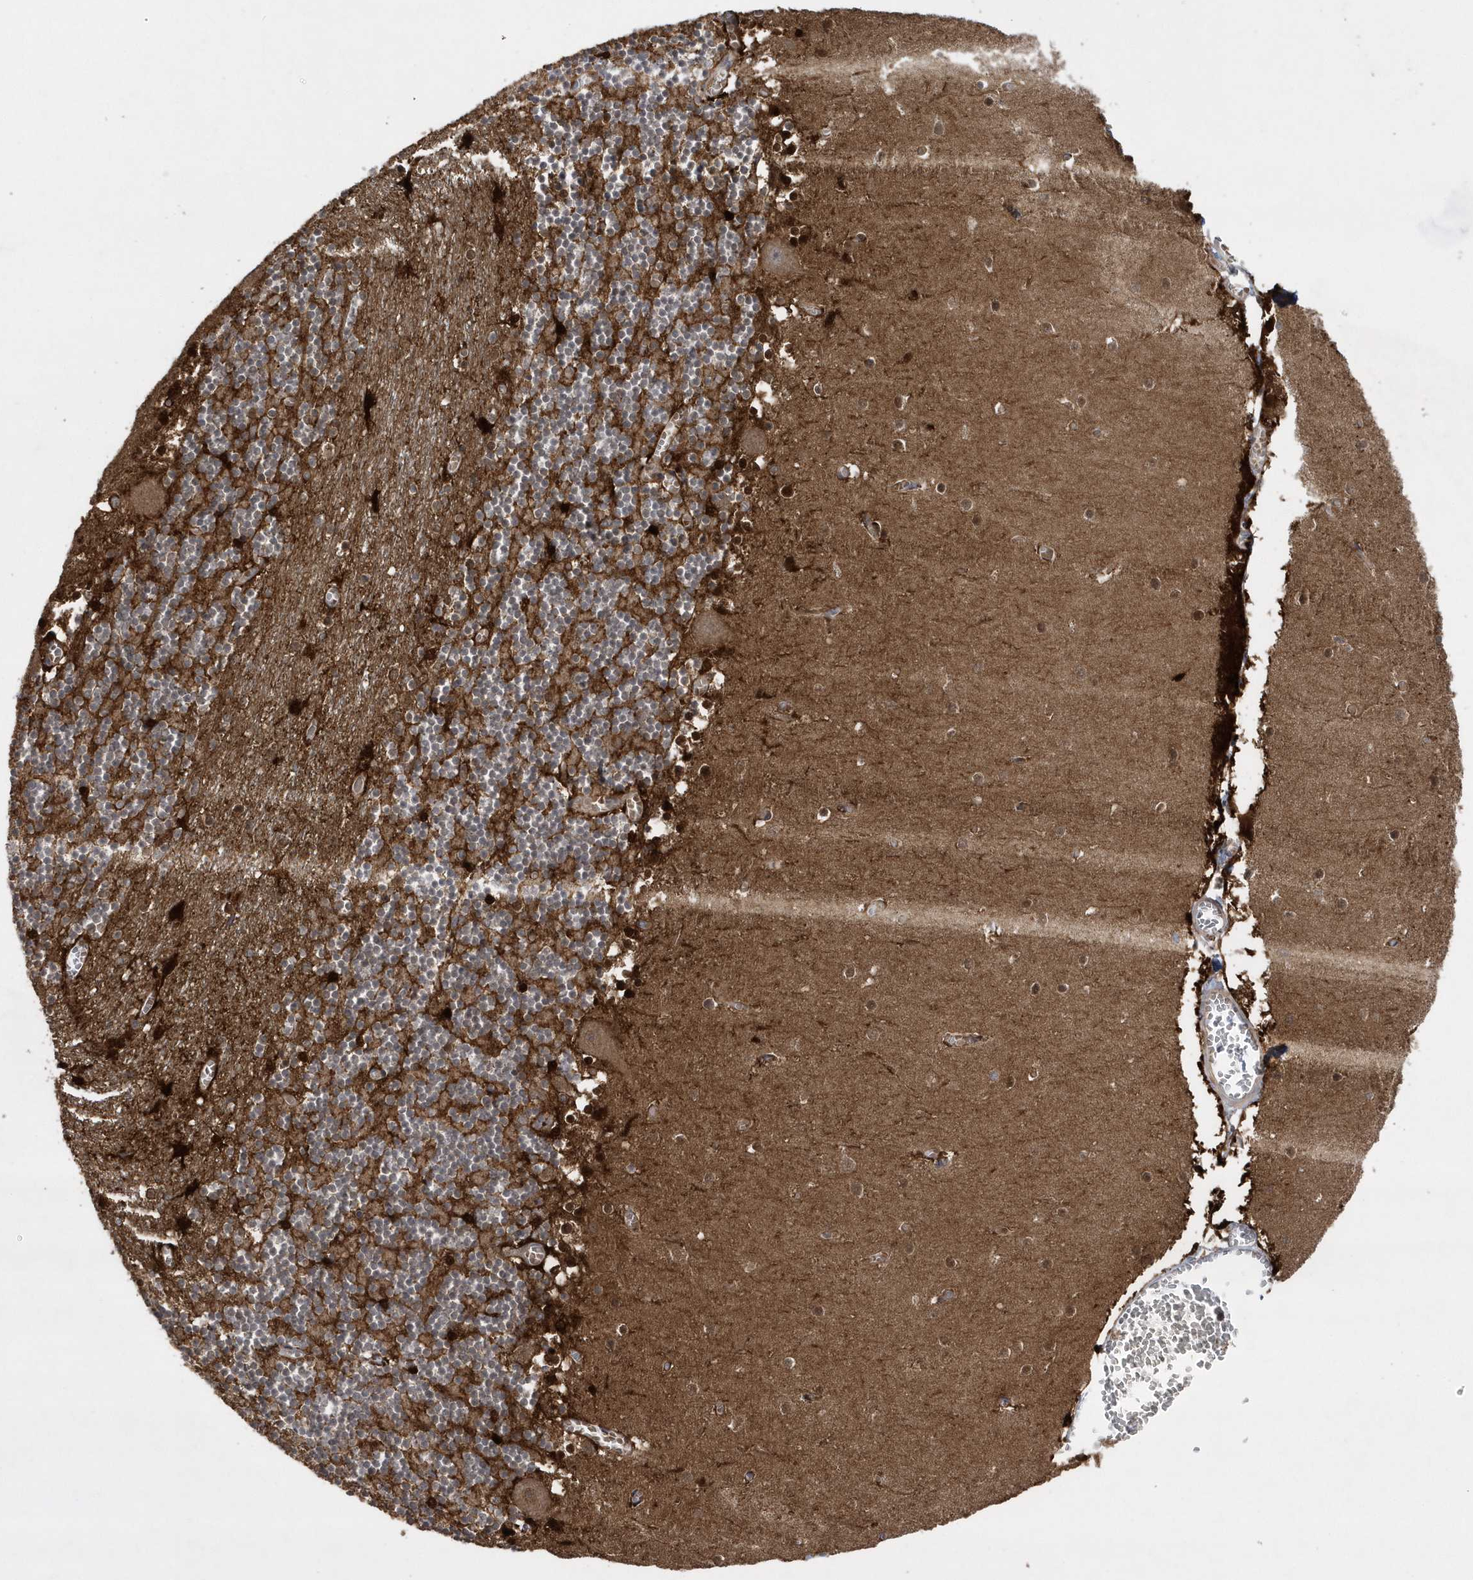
{"staining": {"intensity": "moderate", "quantity": ">75%", "location": "cytoplasmic/membranous"}, "tissue": "cerebellum", "cell_type": "Cells in granular layer", "image_type": "normal", "snomed": [{"axis": "morphology", "description": "Normal tissue, NOS"}, {"axis": "topography", "description": "Cerebellum"}], "caption": "This is an image of immunohistochemistry staining of benign cerebellum, which shows moderate positivity in the cytoplasmic/membranous of cells in granular layer.", "gene": "PAICS", "patient": {"sex": "female", "age": 28}}